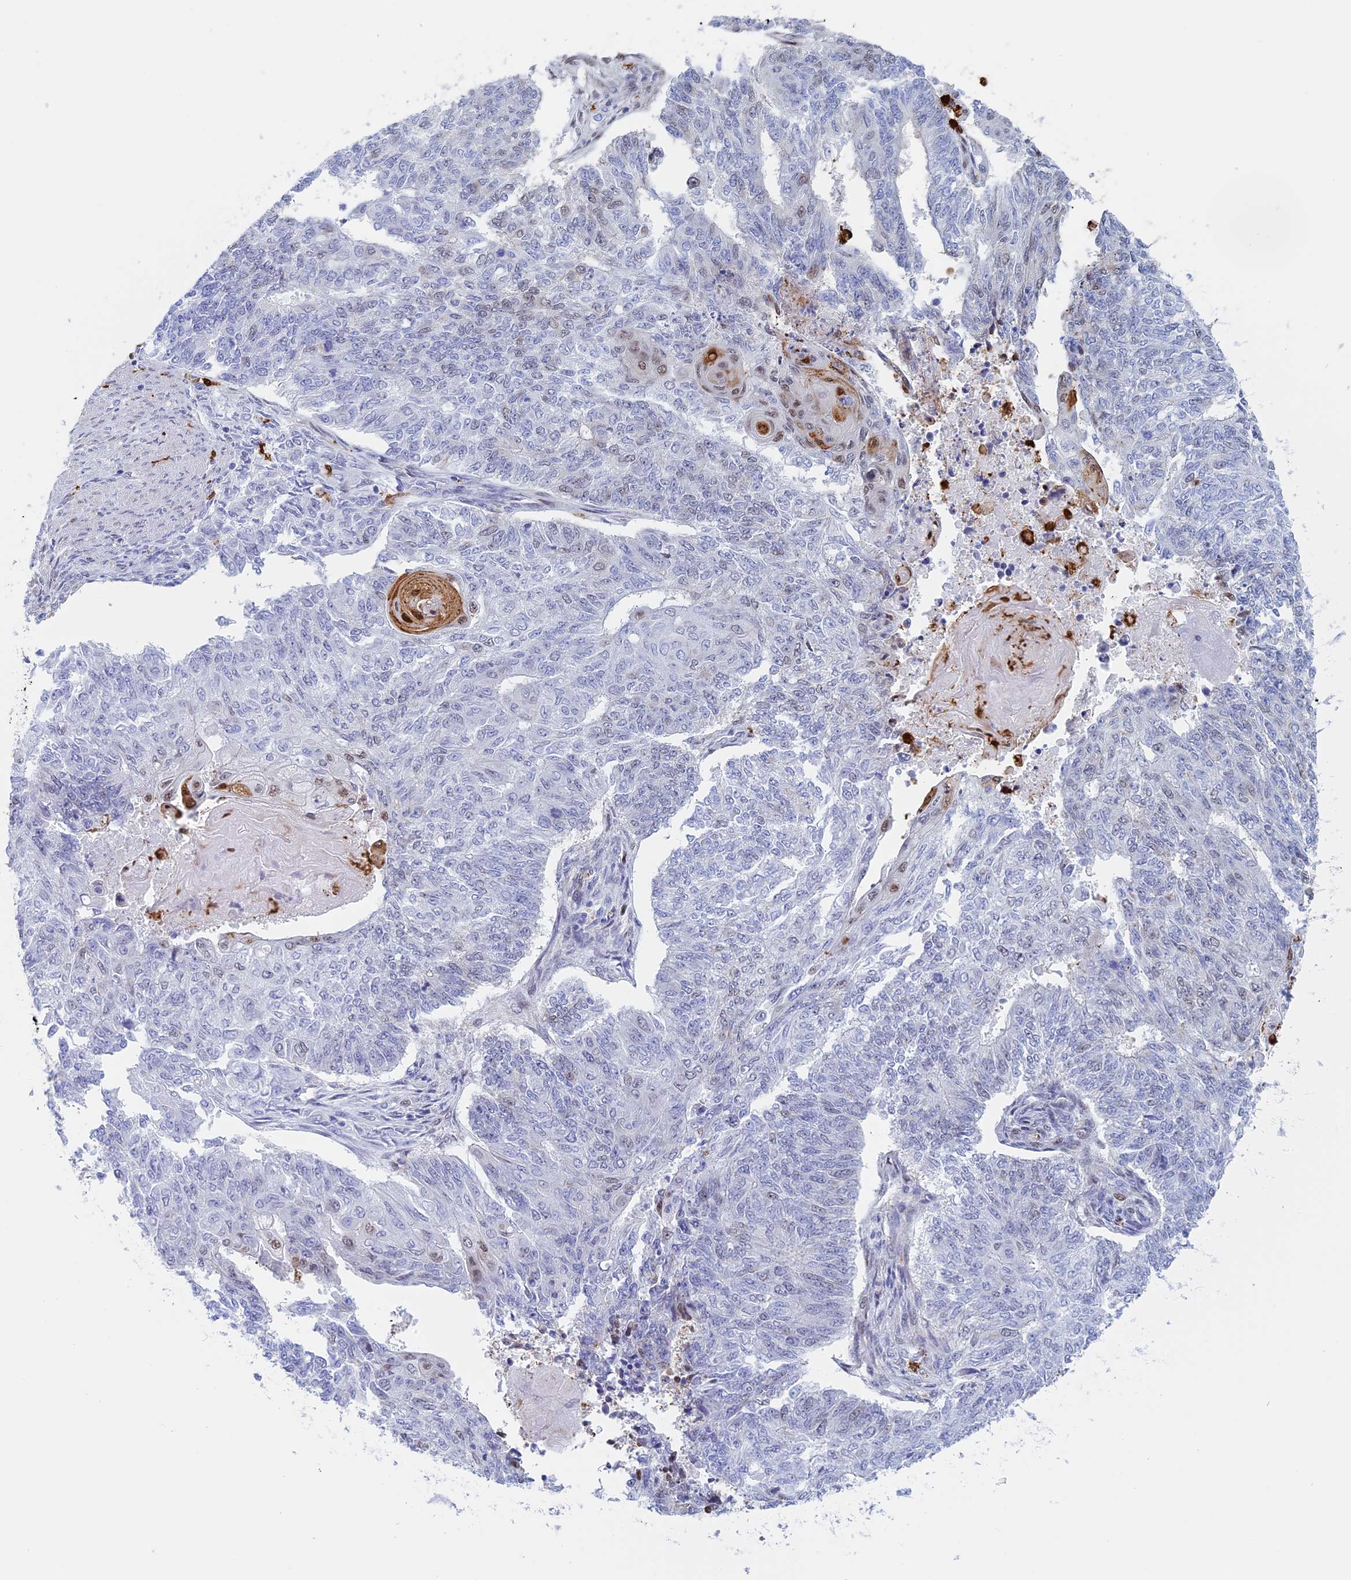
{"staining": {"intensity": "negative", "quantity": "none", "location": "none"}, "tissue": "endometrial cancer", "cell_type": "Tumor cells", "image_type": "cancer", "snomed": [{"axis": "morphology", "description": "Adenocarcinoma, NOS"}, {"axis": "topography", "description": "Endometrium"}], "caption": "There is no significant expression in tumor cells of adenocarcinoma (endometrial).", "gene": "SLC26A1", "patient": {"sex": "female", "age": 32}}